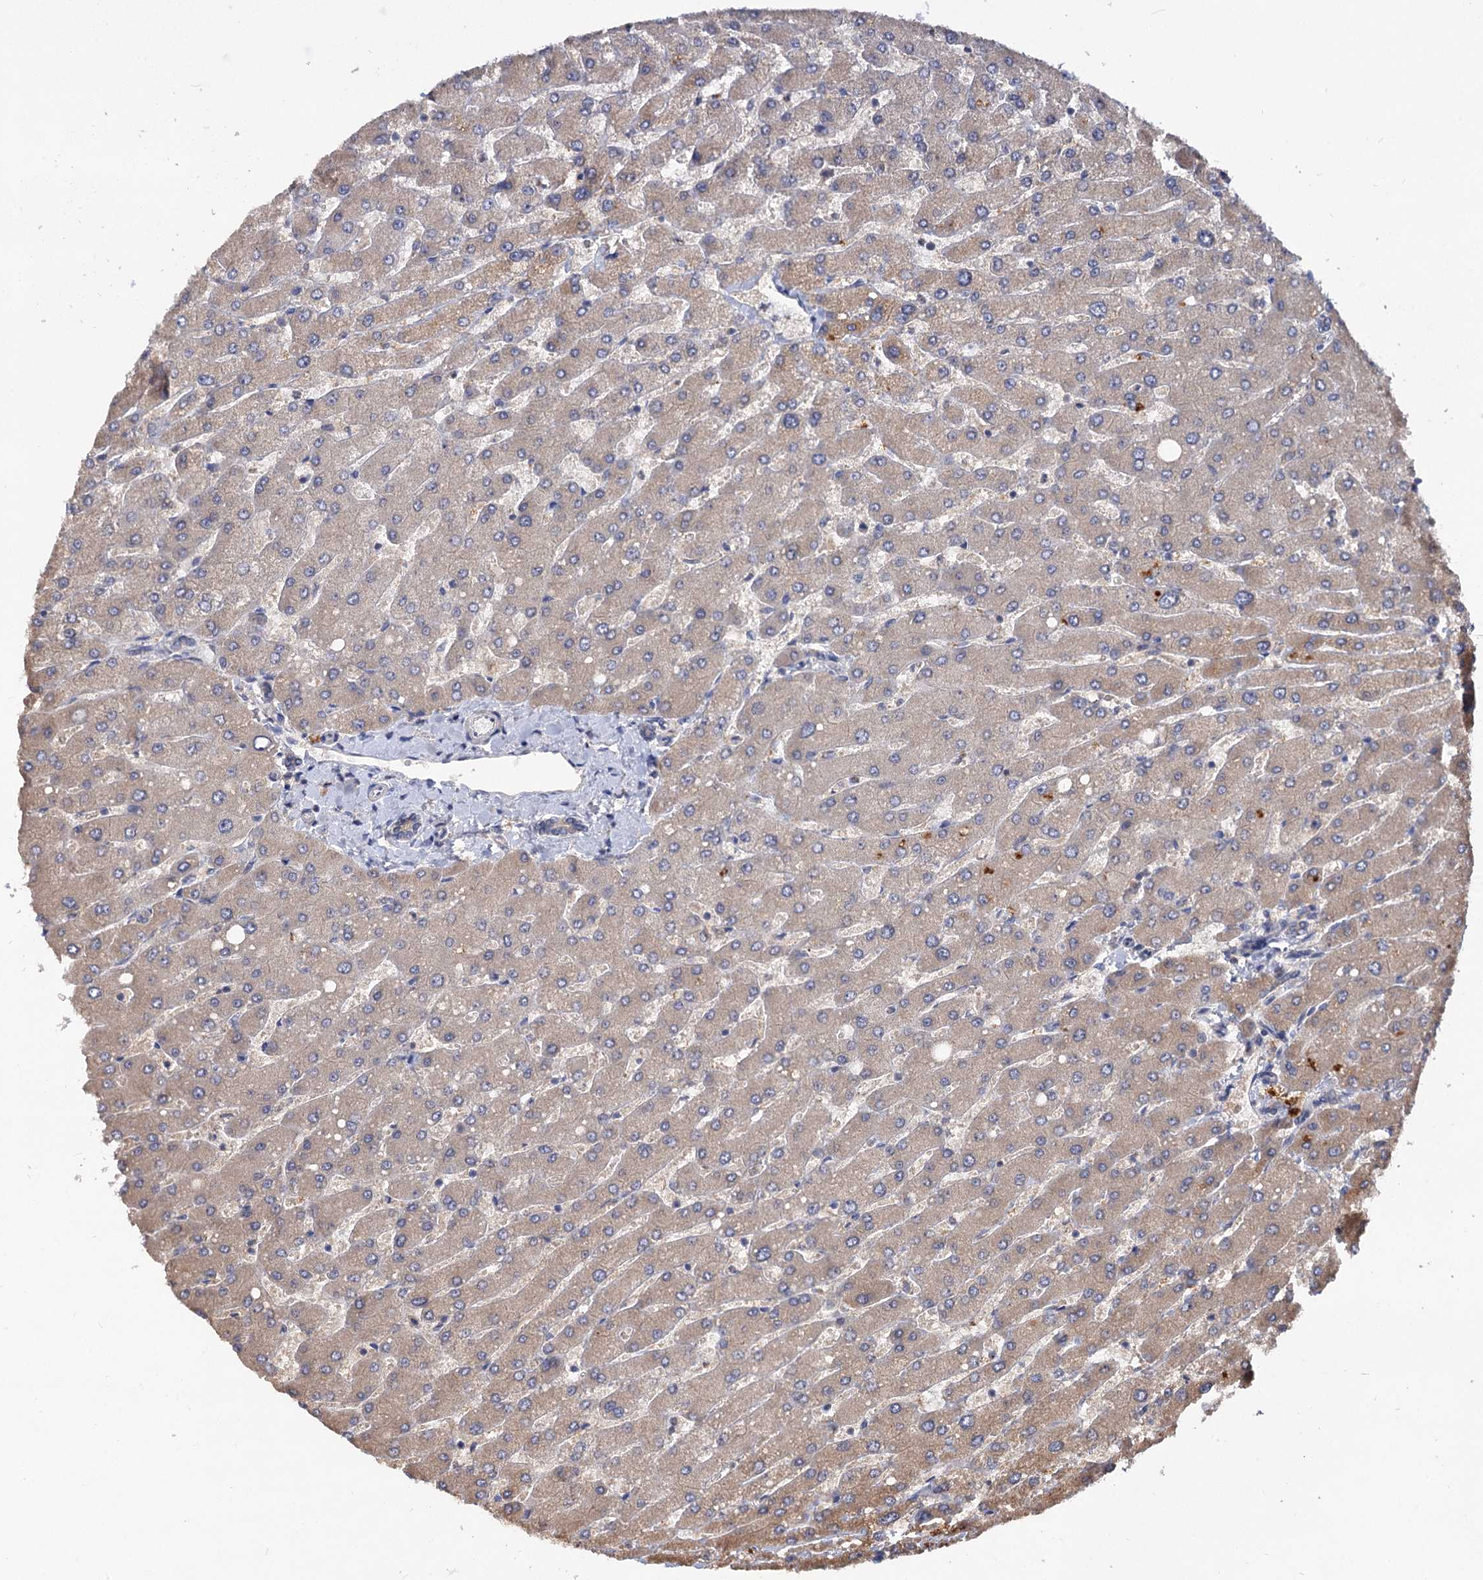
{"staining": {"intensity": "negative", "quantity": "none", "location": "none"}, "tissue": "liver", "cell_type": "Cholangiocytes", "image_type": "normal", "snomed": [{"axis": "morphology", "description": "Normal tissue, NOS"}, {"axis": "topography", "description": "Liver"}], "caption": "Liver stained for a protein using immunohistochemistry exhibits no positivity cholangiocytes.", "gene": "NUDCD2", "patient": {"sex": "male", "age": 55}}